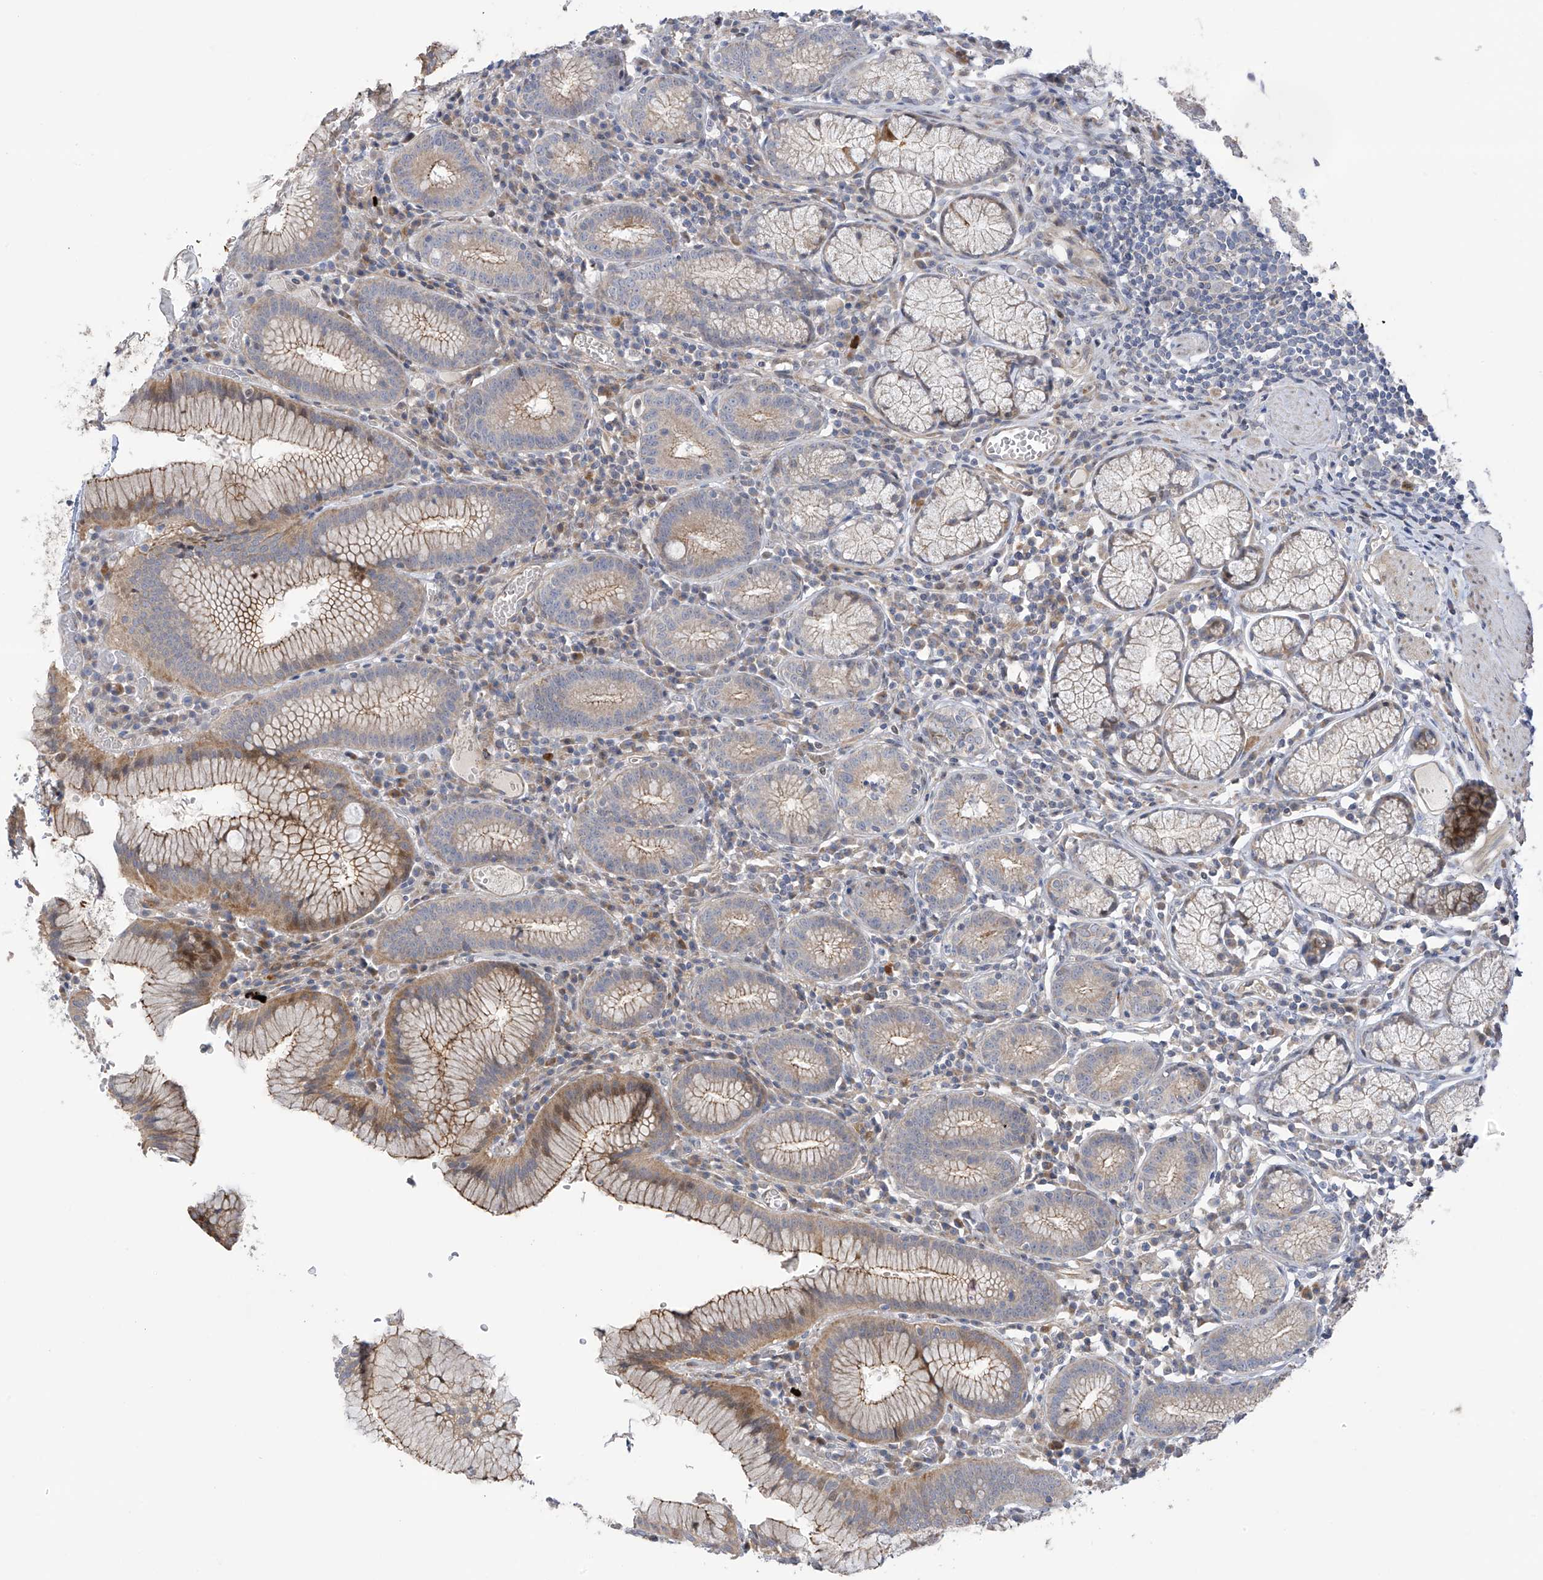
{"staining": {"intensity": "moderate", "quantity": "25%-75%", "location": "cytoplasmic/membranous"}, "tissue": "stomach", "cell_type": "Glandular cells", "image_type": "normal", "snomed": [{"axis": "morphology", "description": "Normal tissue, NOS"}, {"axis": "topography", "description": "Stomach"}], "caption": "A brown stain labels moderate cytoplasmic/membranous staining of a protein in glandular cells of benign human stomach.", "gene": "ZNF641", "patient": {"sex": "male", "age": 55}}